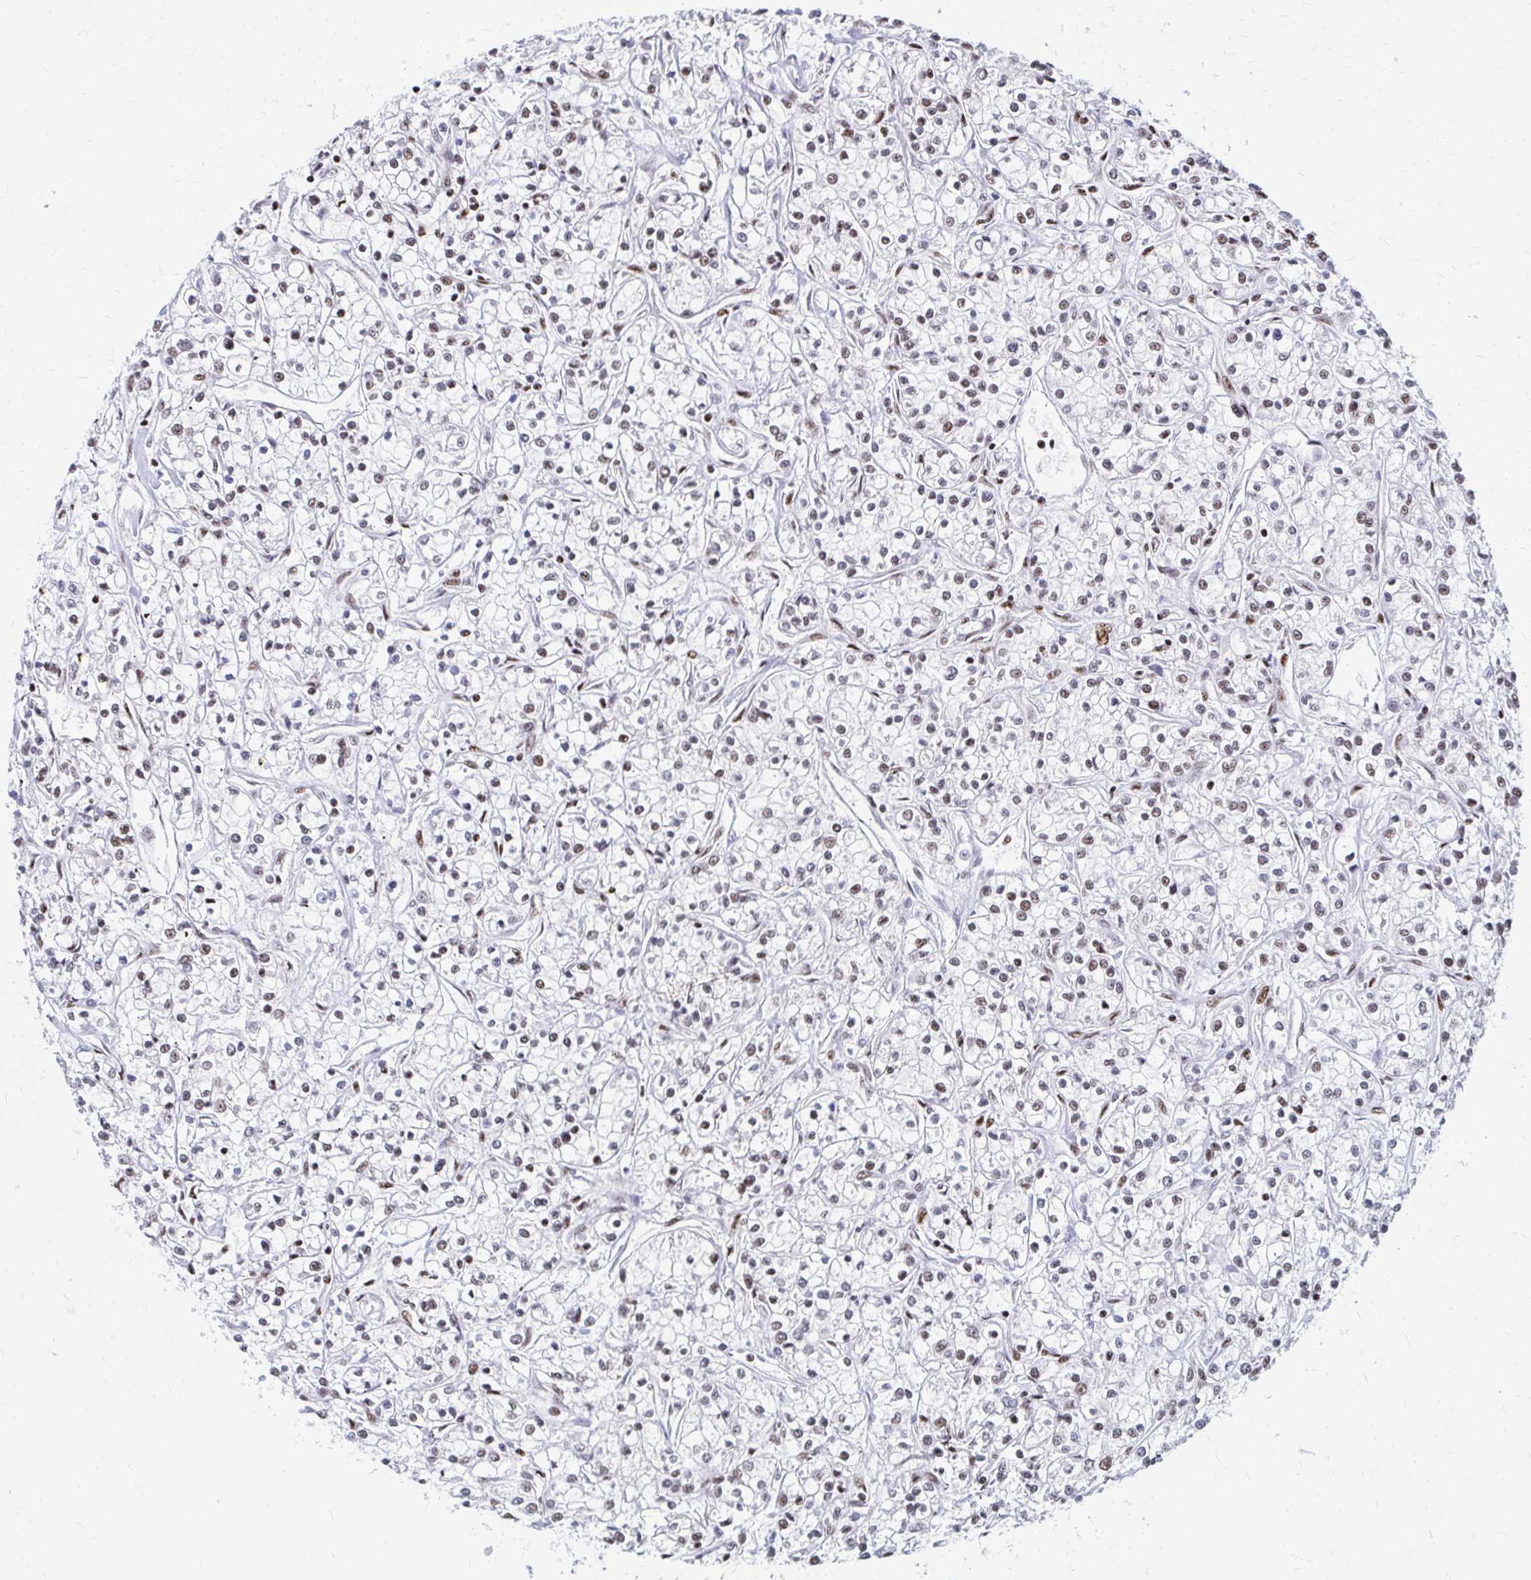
{"staining": {"intensity": "weak", "quantity": "25%-75%", "location": "nuclear"}, "tissue": "renal cancer", "cell_type": "Tumor cells", "image_type": "cancer", "snomed": [{"axis": "morphology", "description": "Adenocarcinoma, NOS"}, {"axis": "topography", "description": "Kidney"}], "caption": "A high-resolution histopathology image shows immunohistochemistry (IHC) staining of renal cancer (adenocarcinoma), which exhibits weak nuclear expression in approximately 25%-75% of tumor cells. The staining was performed using DAB to visualize the protein expression in brown, while the nuclei were stained in blue with hematoxylin (Magnification: 20x).", "gene": "CNKSR3", "patient": {"sex": "female", "age": 59}}